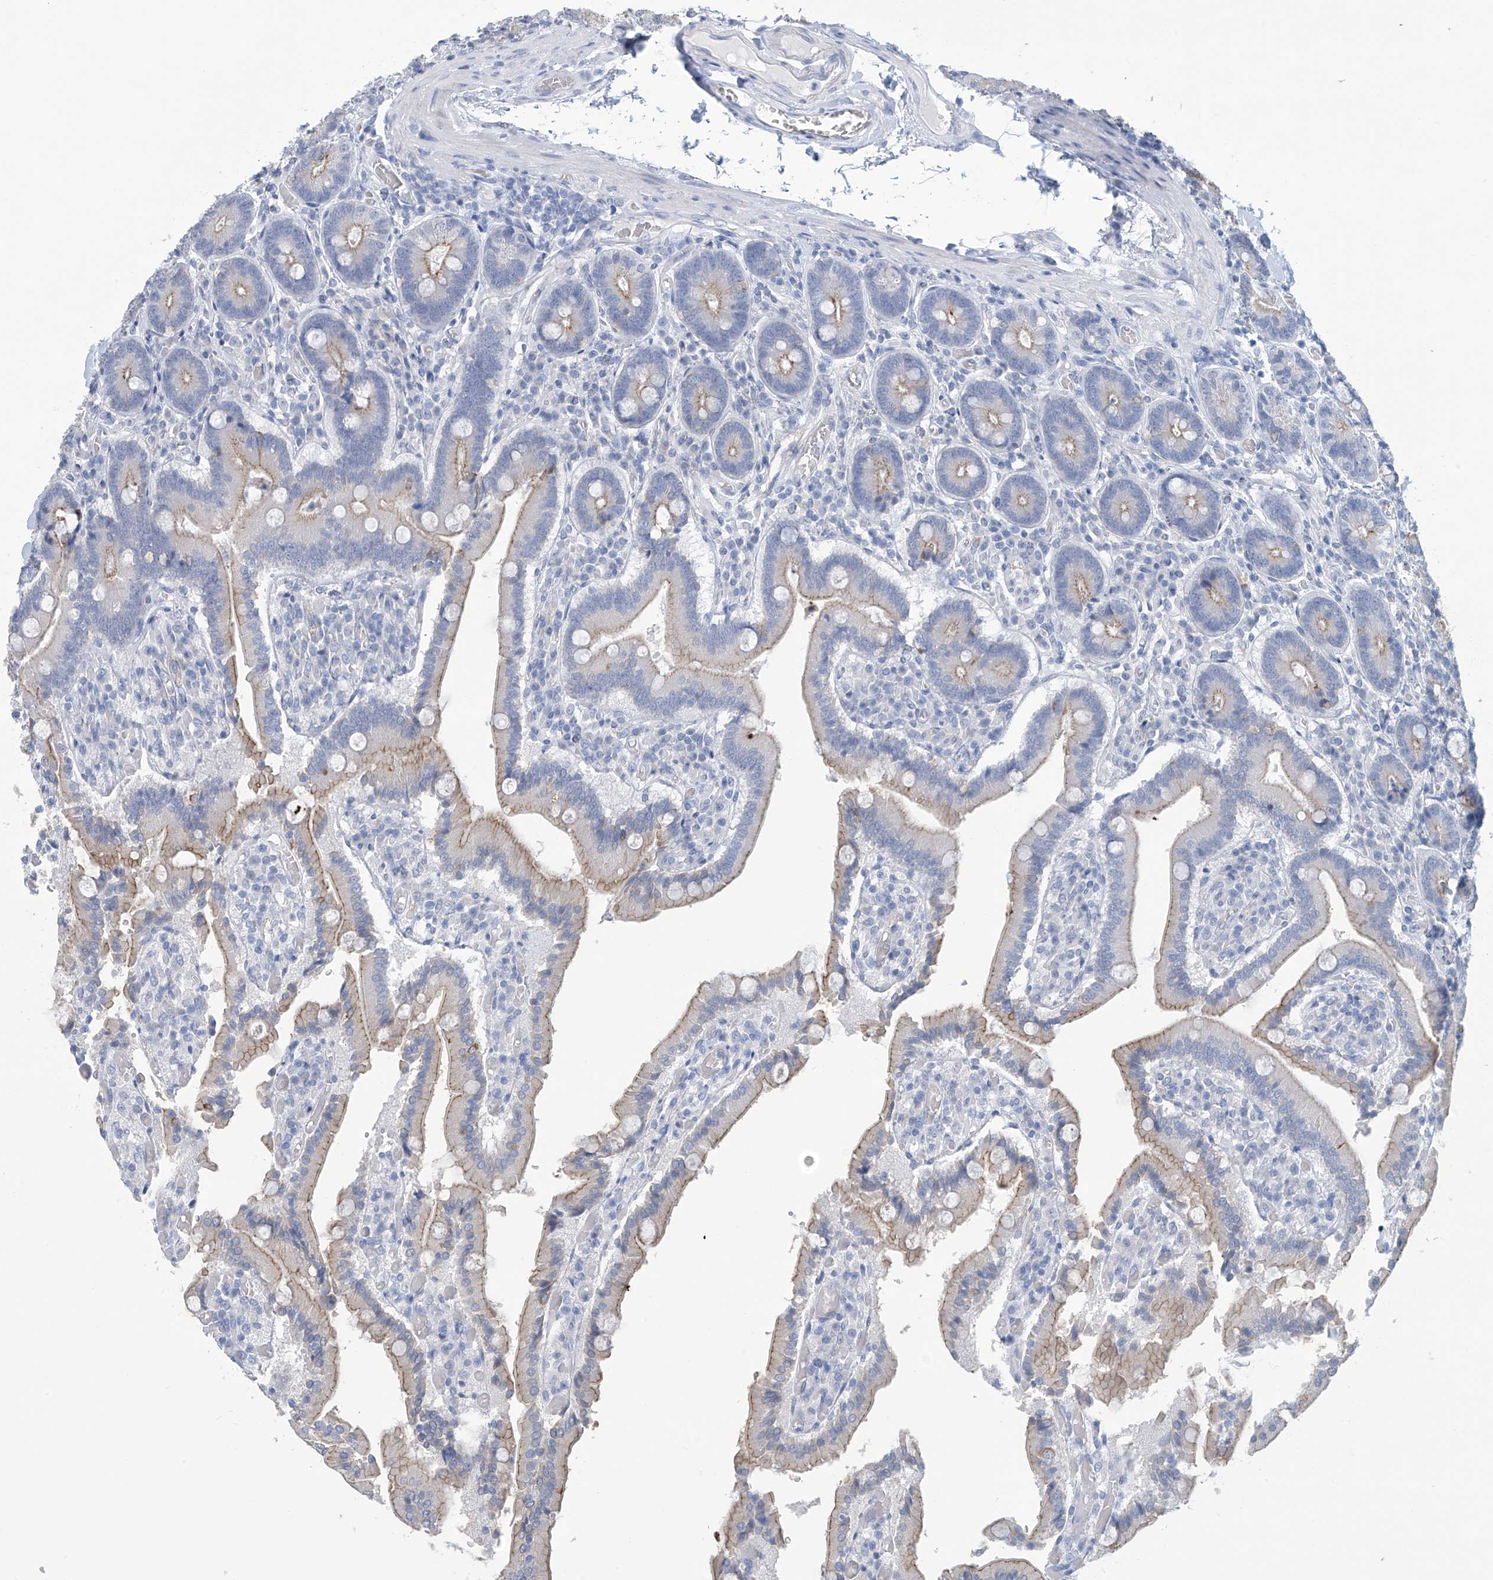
{"staining": {"intensity": "weak", "quantity": ">75%", "location": "cytoplasmic/membranous"}, "tissue": "duodenum", "cell_type": "Glandular cells", "image_type": "normal", "snomed": [{"axis": "morphology", "description": "Normal tissue, NOS"}, {"axis": "topography", "description": "Duodenum"}], "caption": "A histopathology image of duodenum stained for a protein shows weak cytoplasmic/membranous brown staining in glandular cells. The protein of interest is shown in brown color, while the nuclei are stained blue.", "gene": "DSP", "patient": {"sex": "female", "age": 62}}